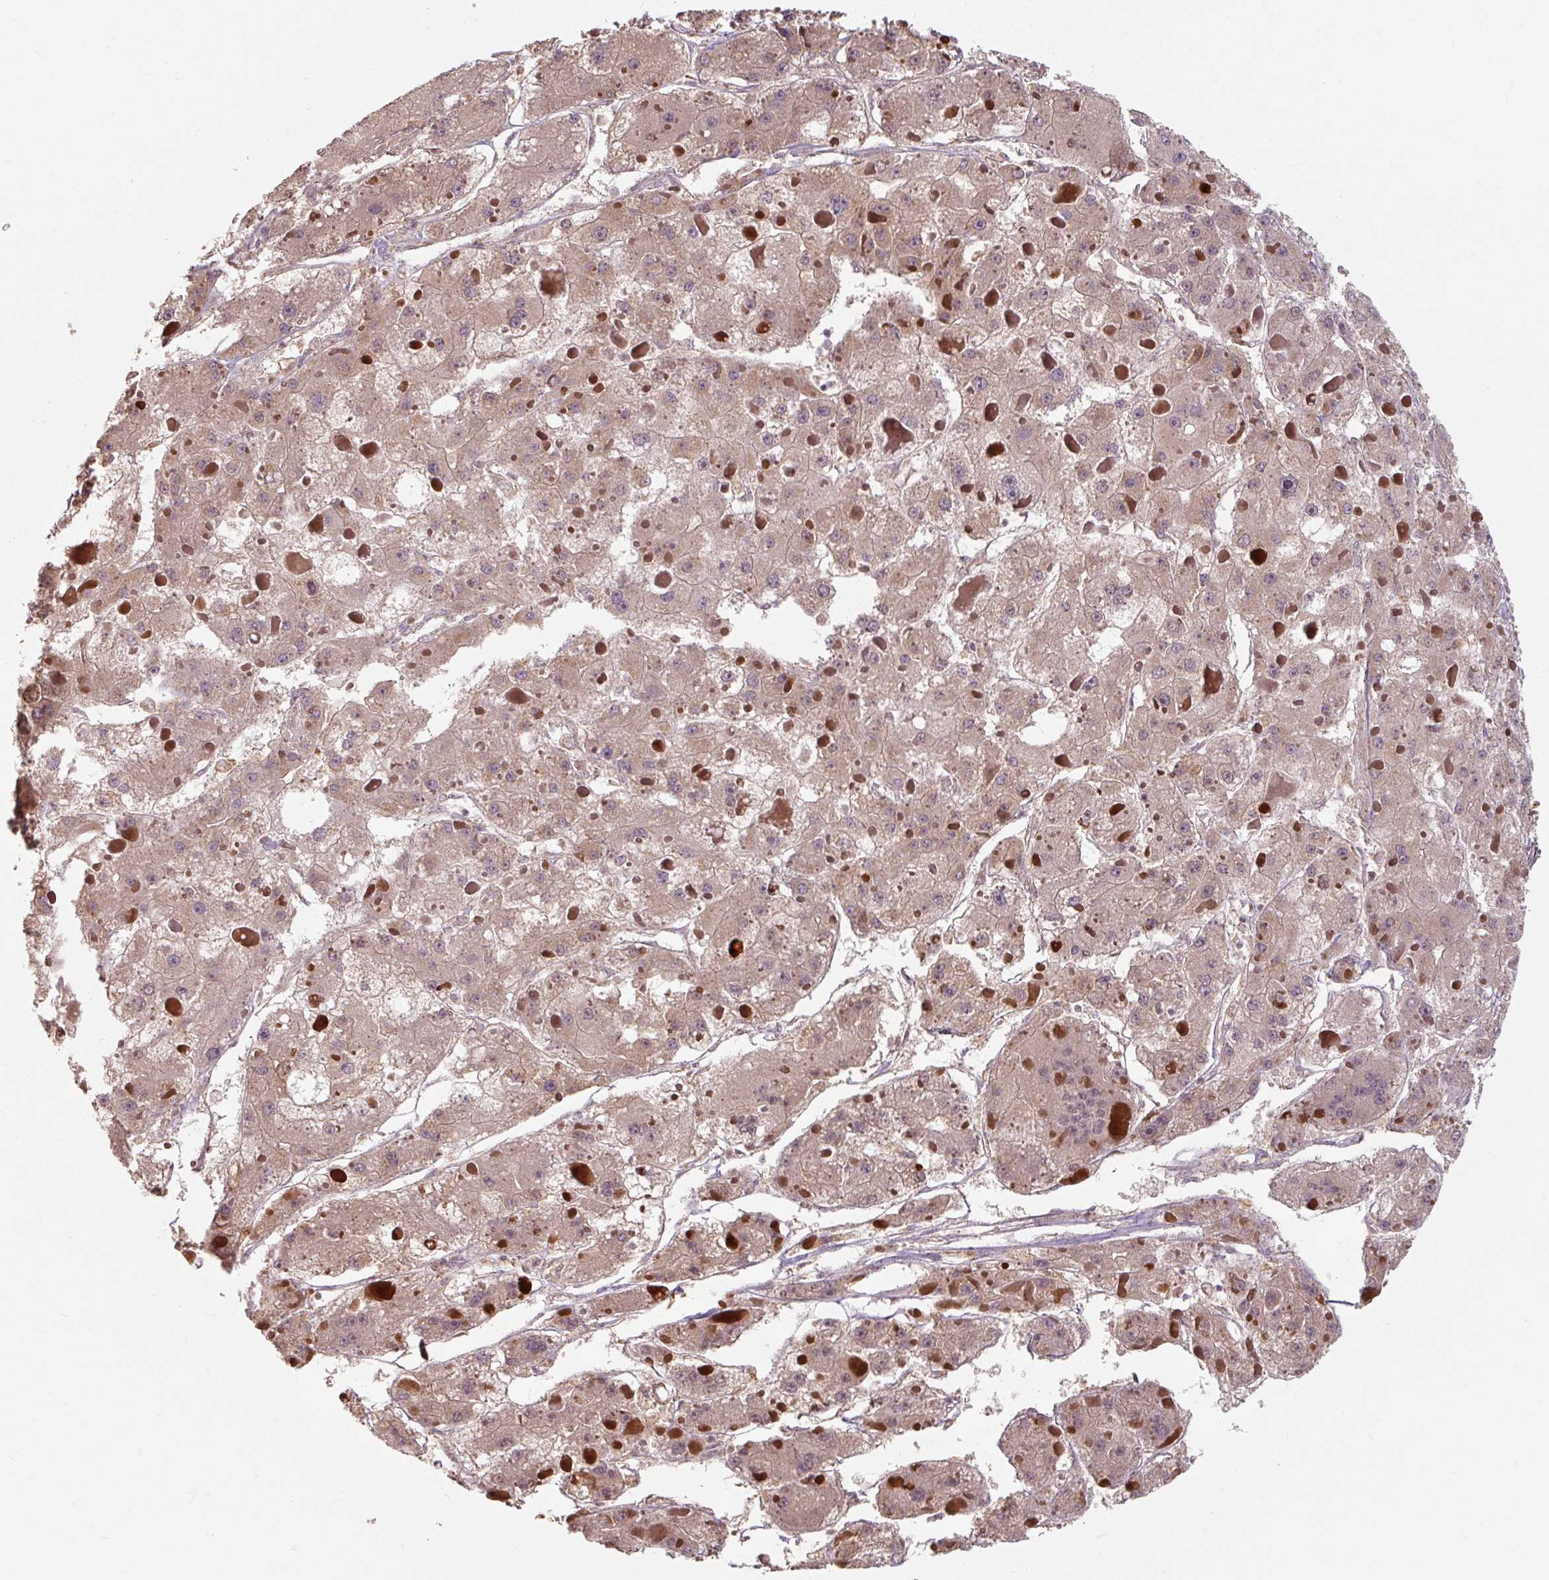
{"staining": {"intensity": "weak", "quantity": ">75%", "location": "cytoplasmic/membranous"}, "tissue": "liver cancer", "cell_type": "Tumor cells", "image_type": "cancer", "snomed": [{"axis": "morphology", "description": "Carcinoma, Hepatocellular, NOS"}, {"axis": "topography", "description": "Liver"}], "caption": "Immunohistochemistry (IHC) (DAB) staining of liver hepatocellular carcinoma shows weak cytoplasmic/membranous protein positivity in about >75% of tumor cells.", "gene": "TSEN54", "patient": {"sex": "female", "age": 73}}